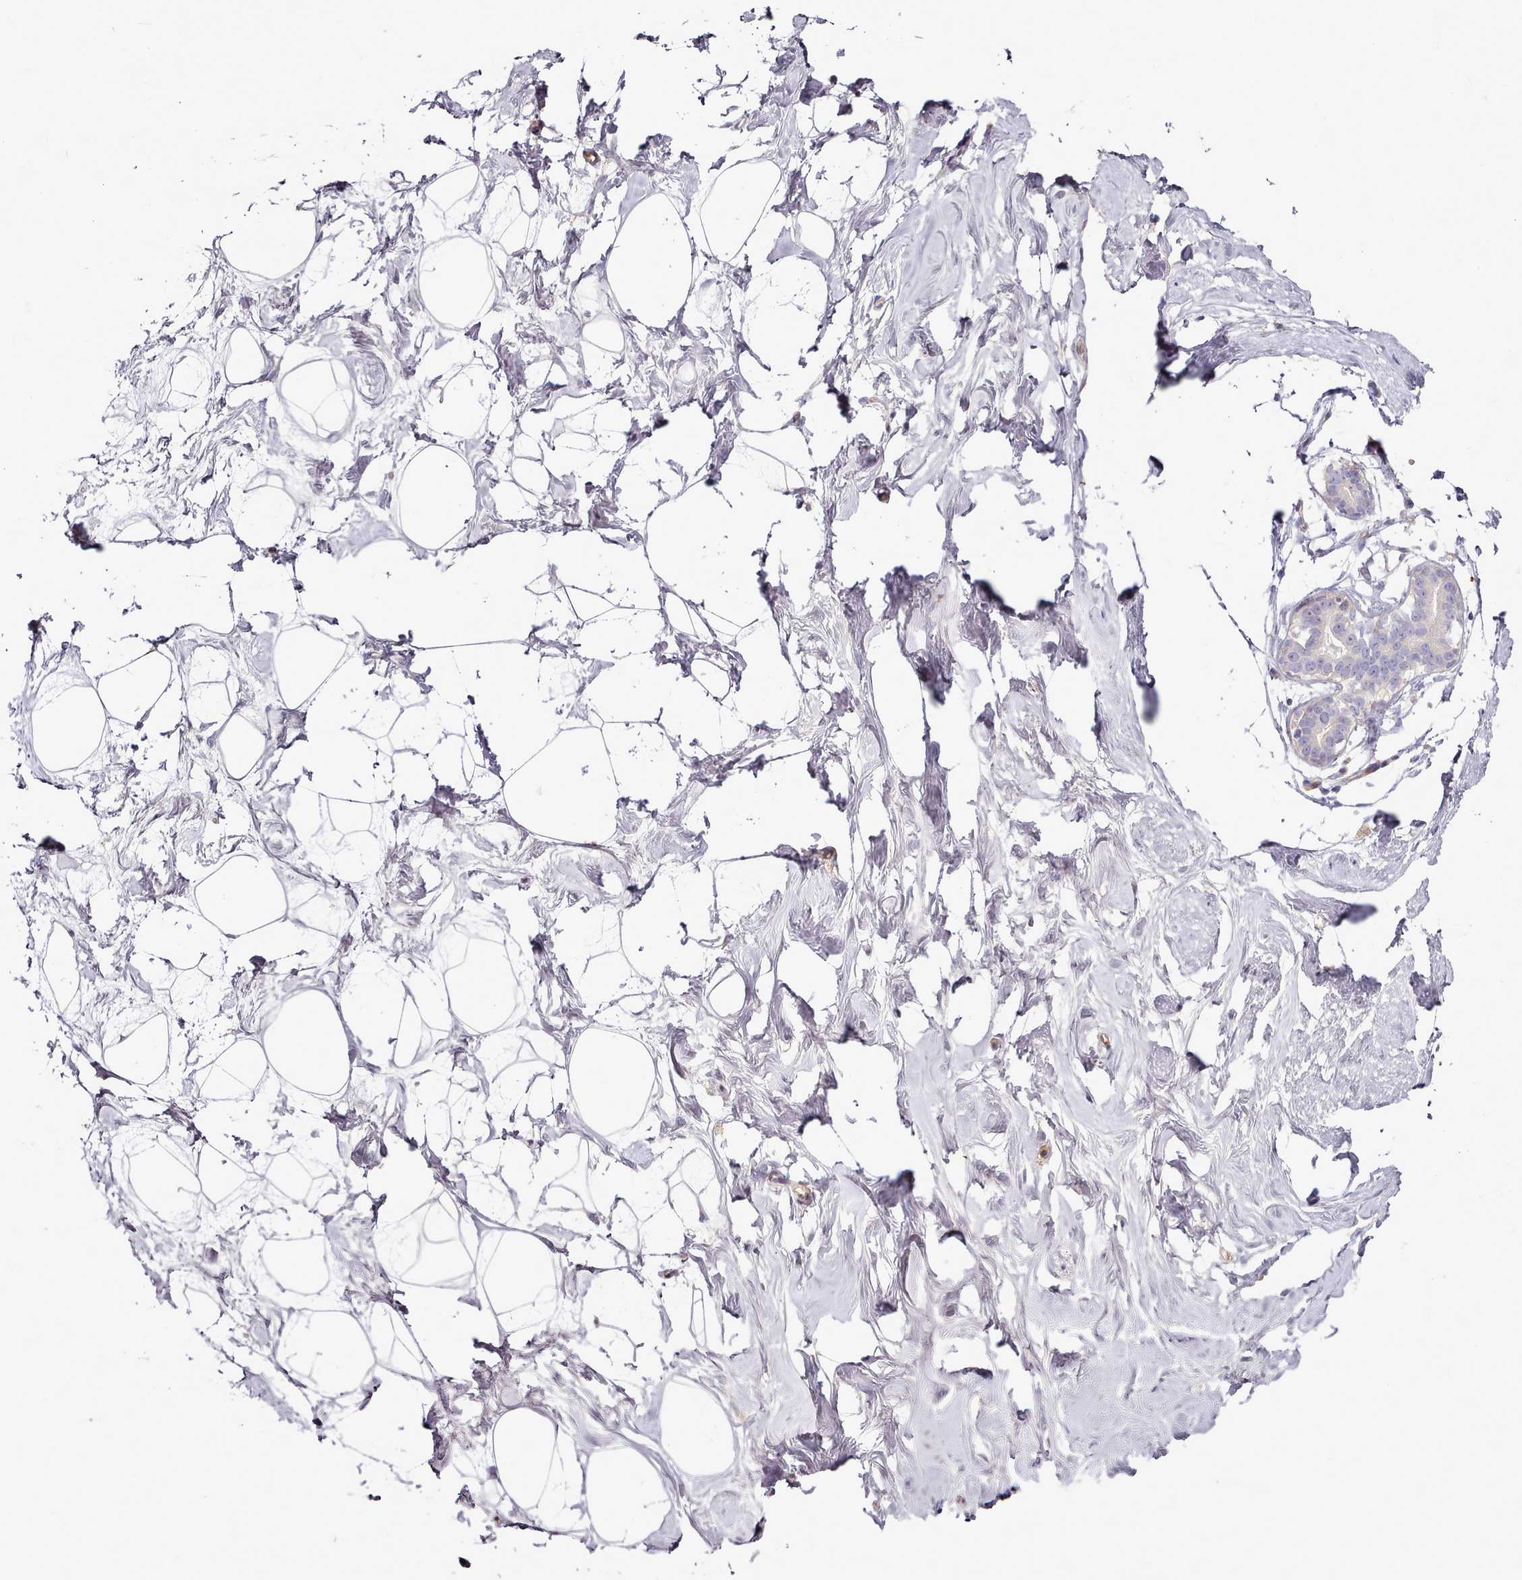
{"staining": {"intensity": "negative", "quantity": "none", "location": "none"}, "tissue": "breast", "cell_type": "Adipocytes", "image_type": "normal", "snomed": [{"axis": "morphology", "description": "Normal tissue, NOS"}, {"axis": "morphology", "description": "Adenoma, NOS"}, {"axis": "topography", "description": "Breast"}], "caption": "Immunohistochemistry image of normal human breast stained for a protein (brown), which reveals no expression in adipocytes.", "gene": "C1QTNF5", "patient": {"sex": "female", "age": 23}}